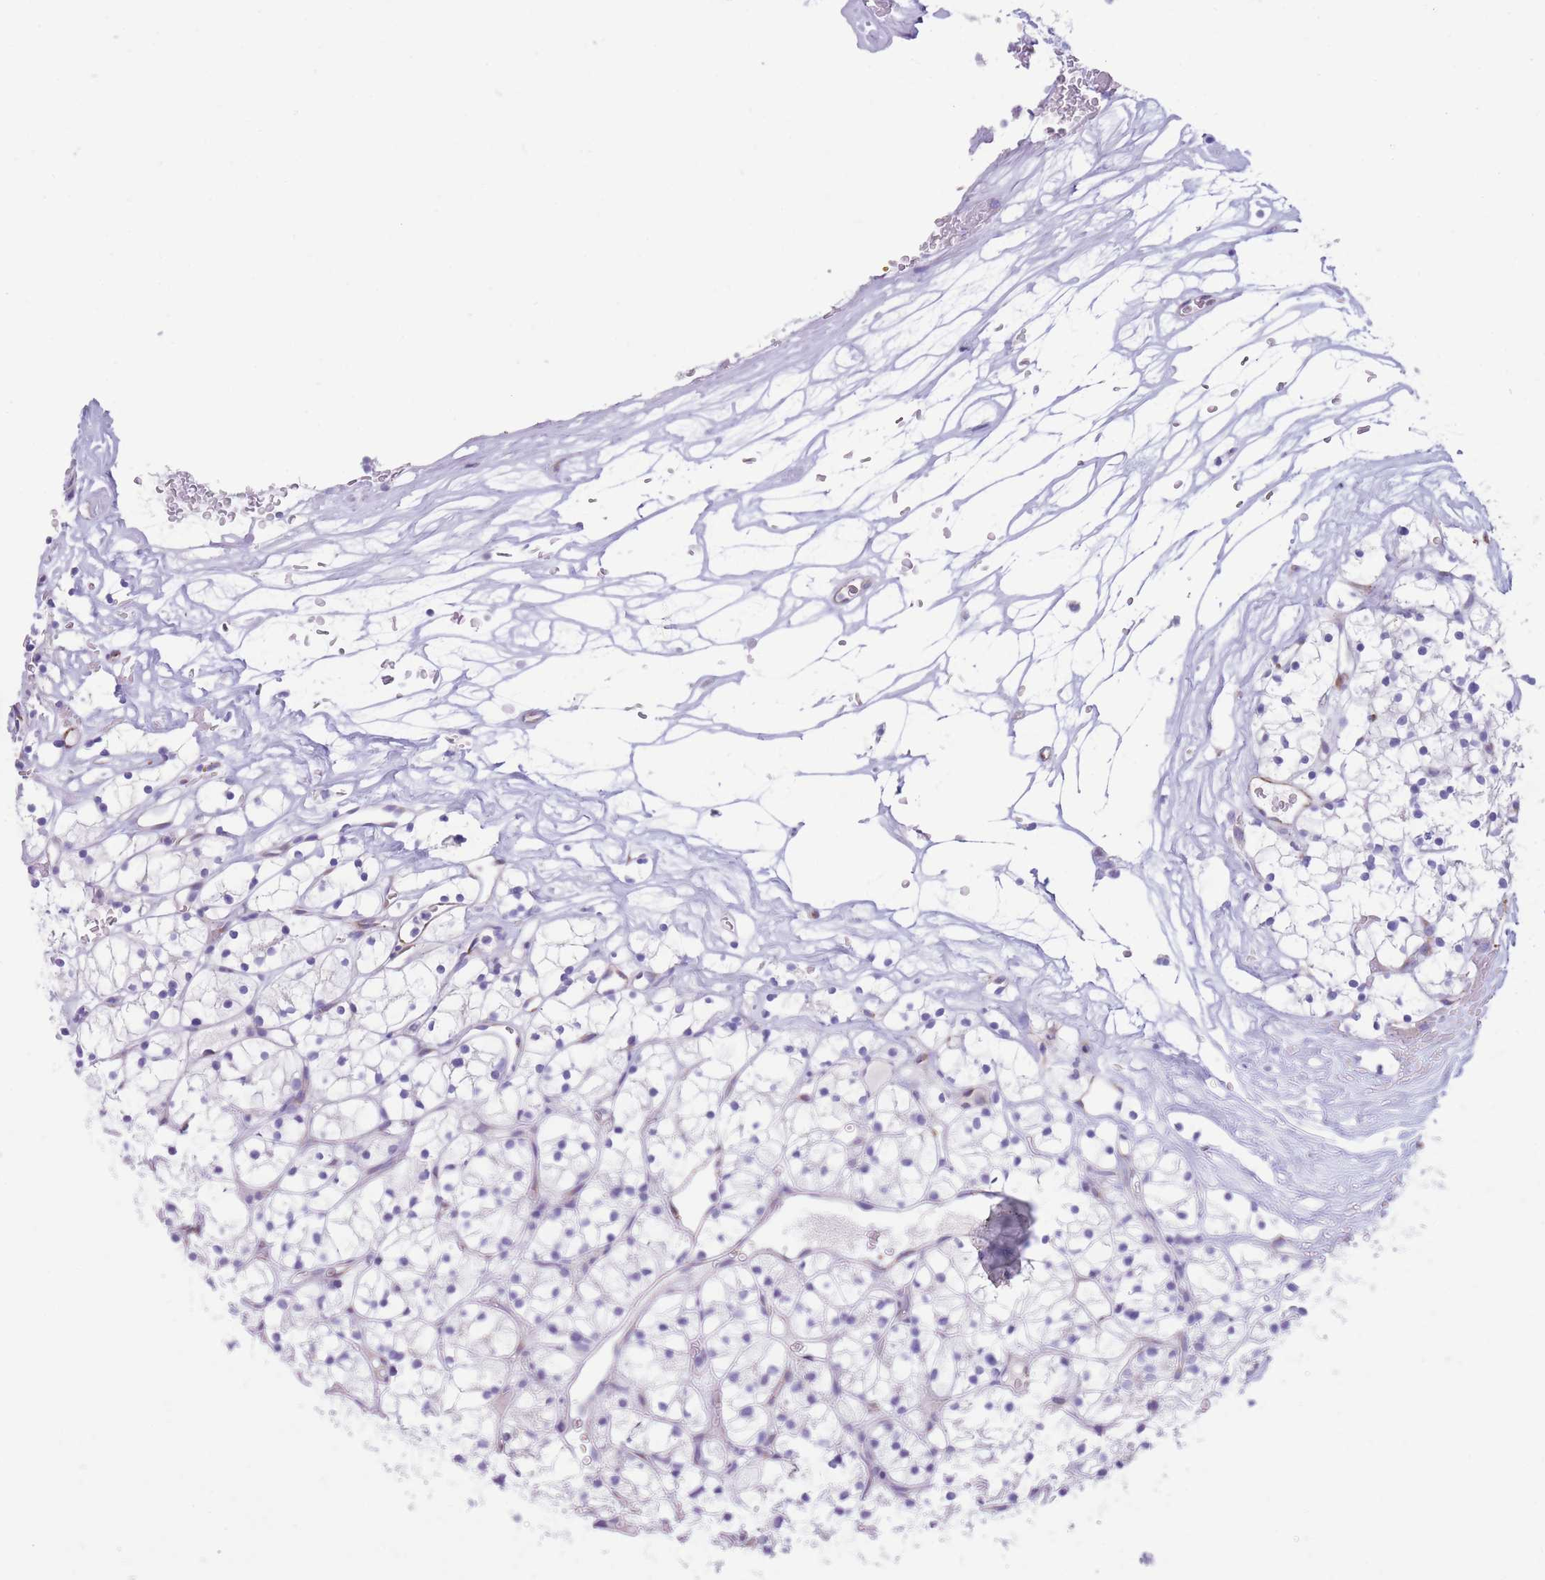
{"staining": {"intensity": "negative", "quantity": "none", "location": "none"}, "tissue": "renal cancer", "cell_type": "Tumor cells", "image_type": "cancer", "snomed": [{"axis": "morphology", "description": "Adenocarcinoma, NOS"}, {"axis": "topography", "description": "Kidney"}], "caption": "DAB (3,3'-diaminobenzidine) immunohistochemical staining of renal cancer (adenocarcinoma) exhibits no significant staining in tumor cells. (DAB IHC with hematoxylin counter stain).", "gene": "DET1", "patient": {"sex": "female", "age": 64}}